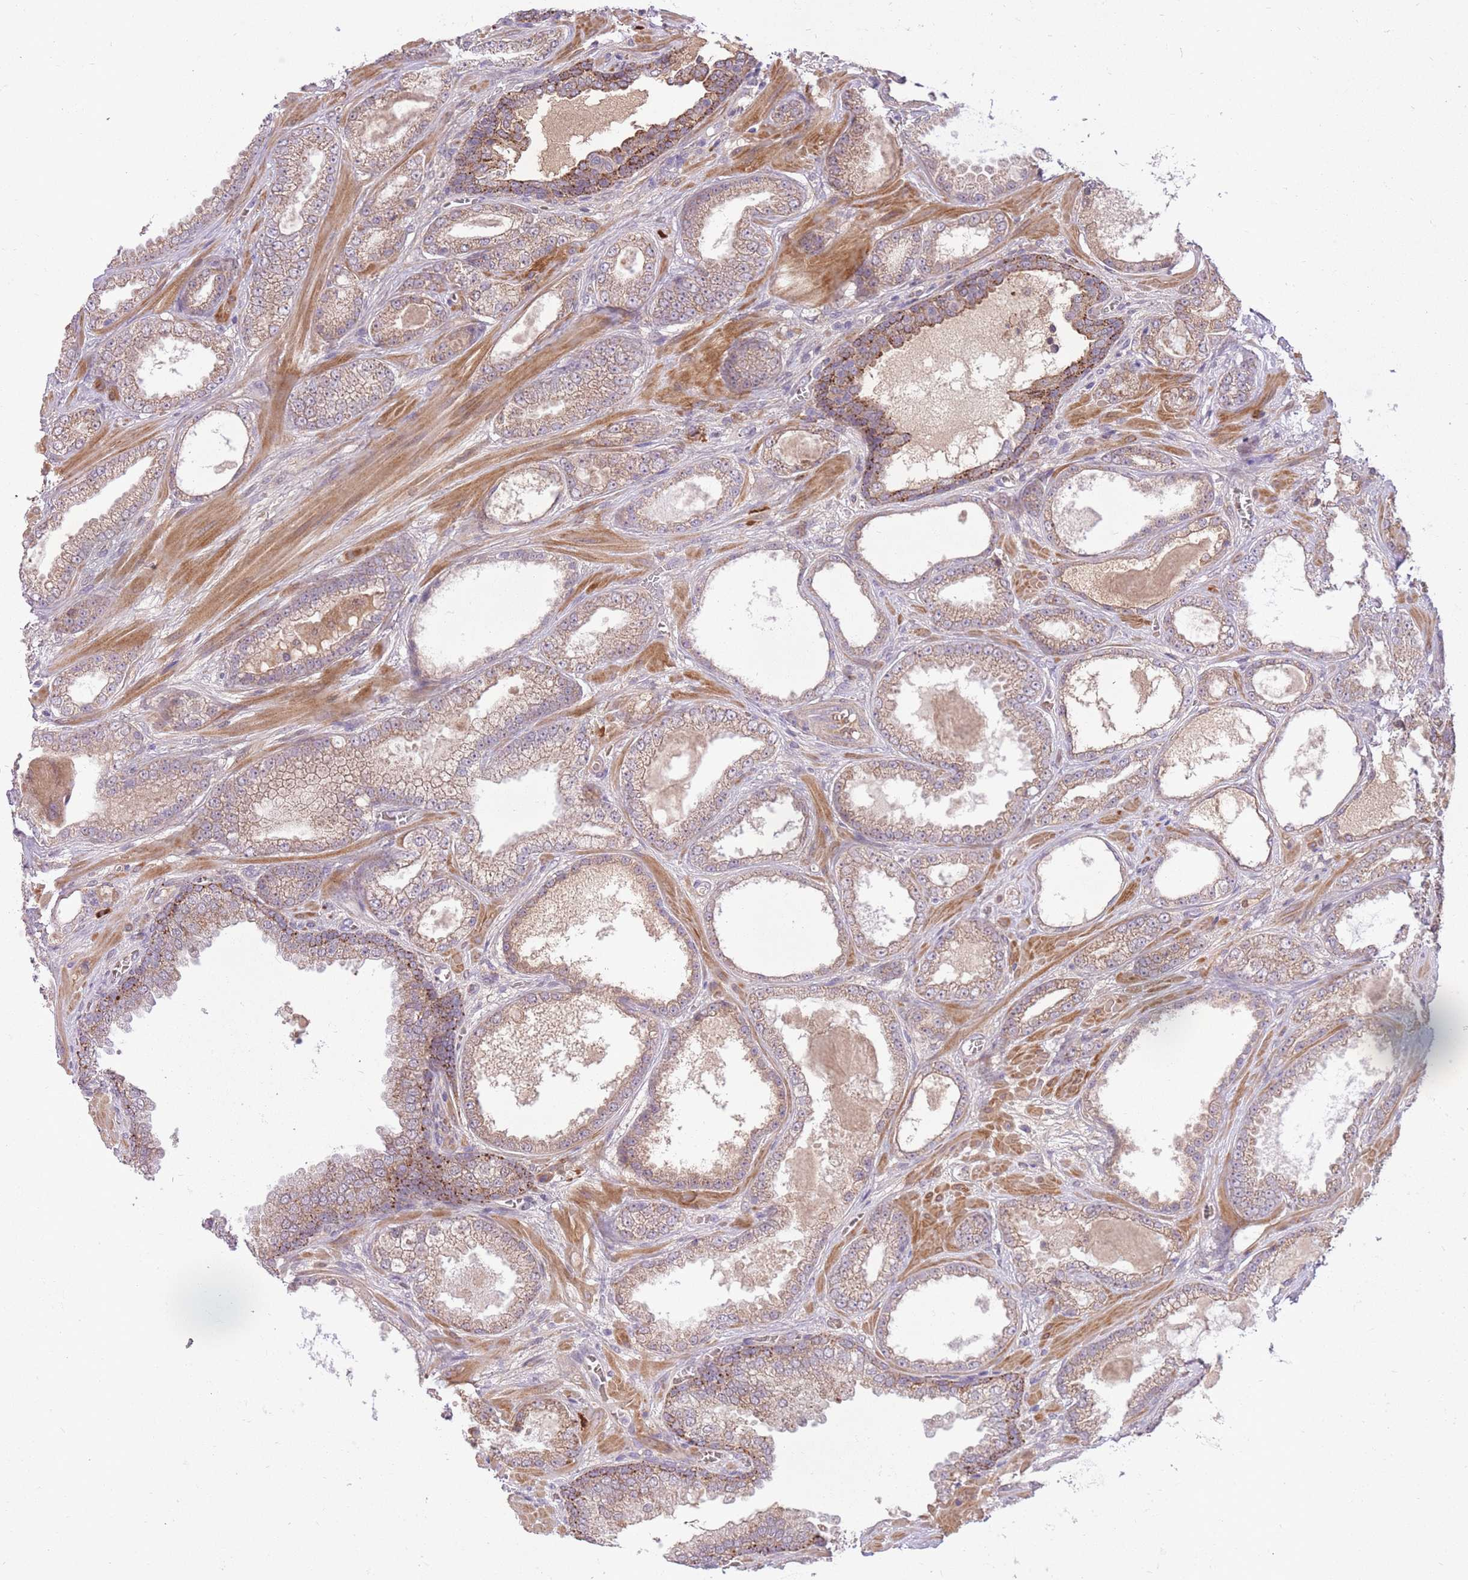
{"staining": {"intensity": "moderate", "quantity": "25%-75%", "location": "cytoplasmic/membranous"}, "tissue": "prostate cancer", "cell_type": "Tumor cells", "image_type": "cancer", "snomed": [{"axis": "morphology", "description": "Adenocarcinoma, Low grade"}, {"axis": "topography", "description": "Prostate"}], "caption": "This photomicrograph exhibits low-grade adenocarcinoma (prostate) stained with immunohistochemistry (IHC) to label a protein in brown. The cytoplasmic/membranous of tumor cells show moderate positivity for the protein. Nuclei are counter-stained blue.", "gene": "POLR3F", "patient": {"sex": "male", "age": 57}}